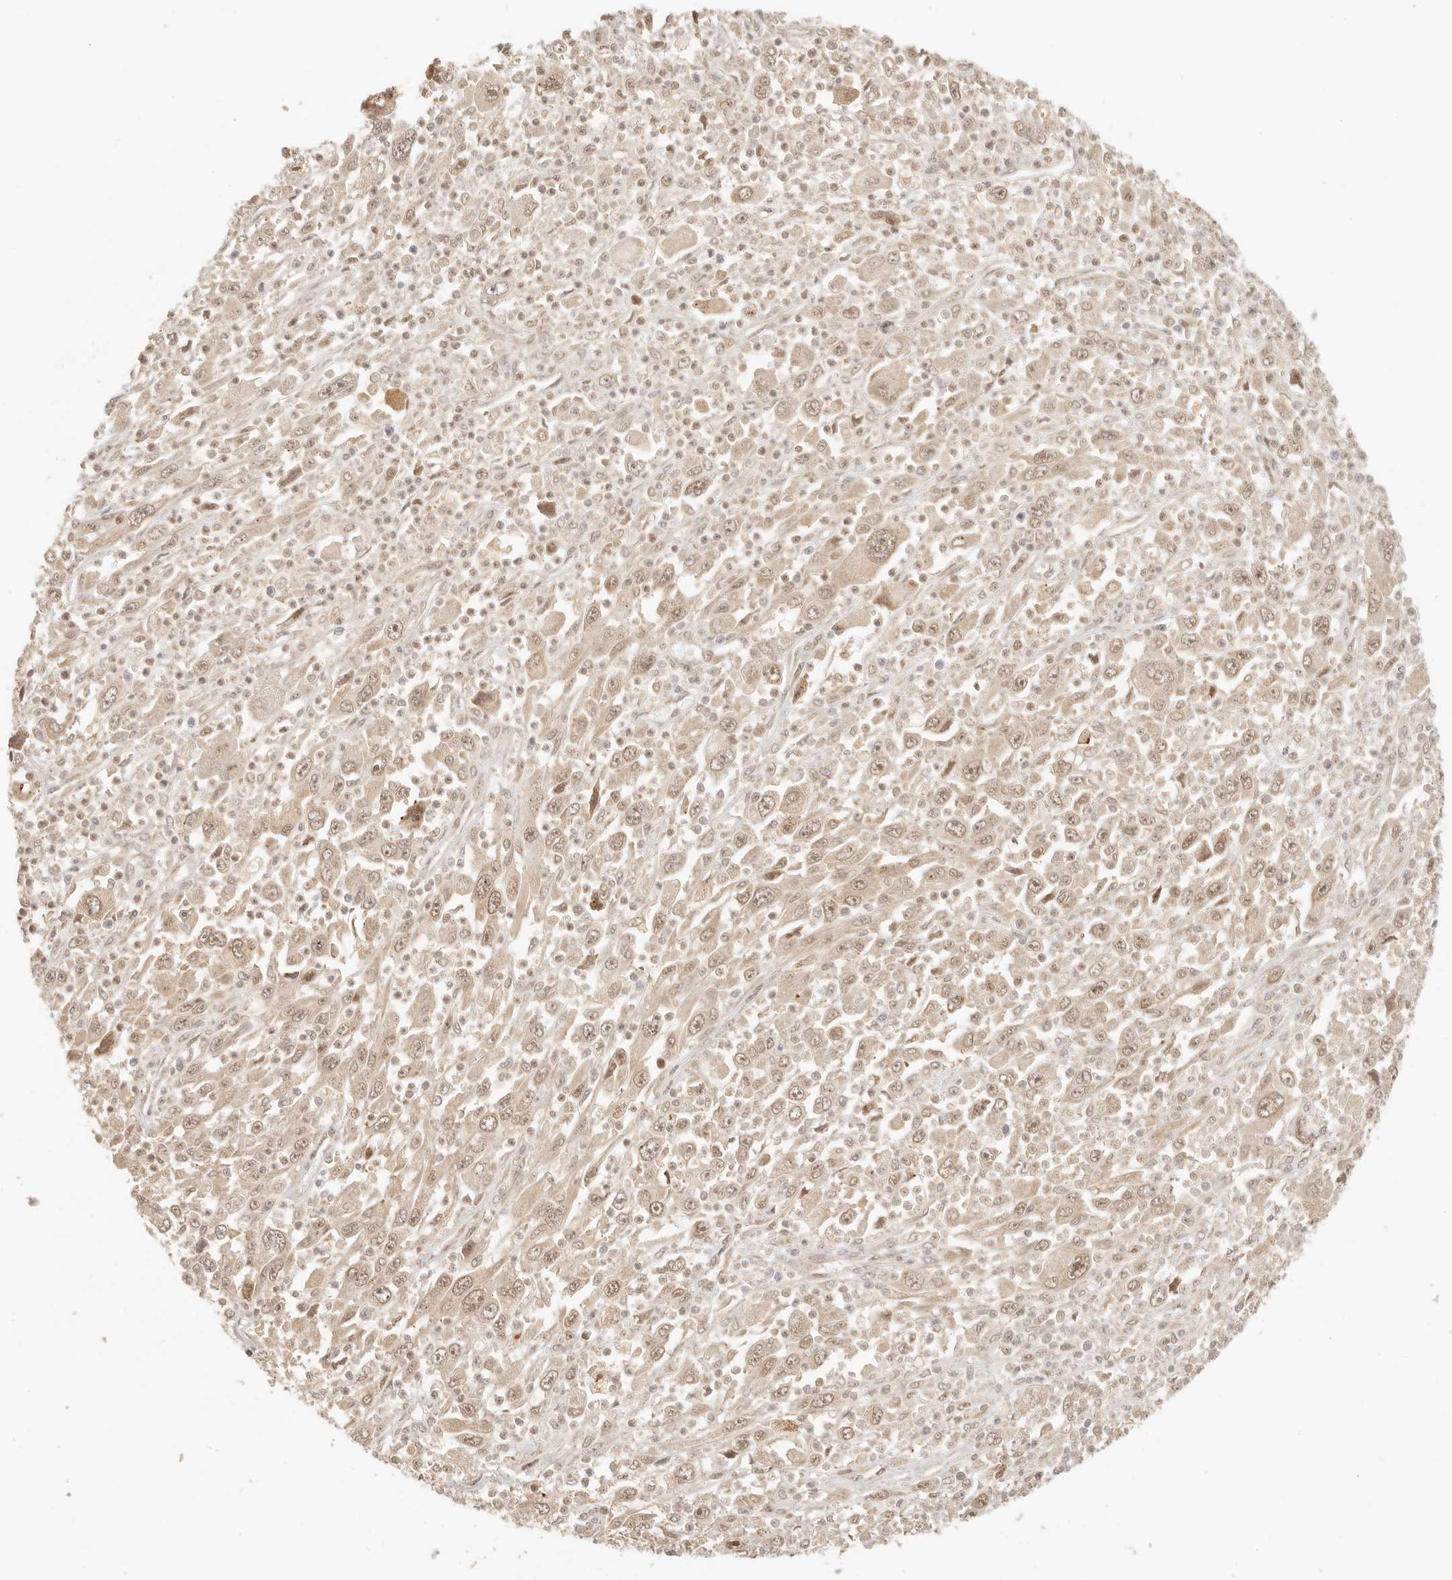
{"staining": {"intensity": "weak", "quantity": ">75%", "location": "nuclear"}, "tissue": "melanoma", "cell_type": "Tumor cells", "image_type": "cancer", "snomed": [{"axis": "morphology", "description": "Malignant melanoma, Metastatic site"}, {"axis": "topography", "description": "Skin"}], "caption": "There is low levels of weak nuclear staining in tumor cells of malignant melanoma (metastatic site), as demonstrated by immunohistochemical staining (brown color).", "gene": "INTS11", "patient": {"sex": "female", "age": 56}}